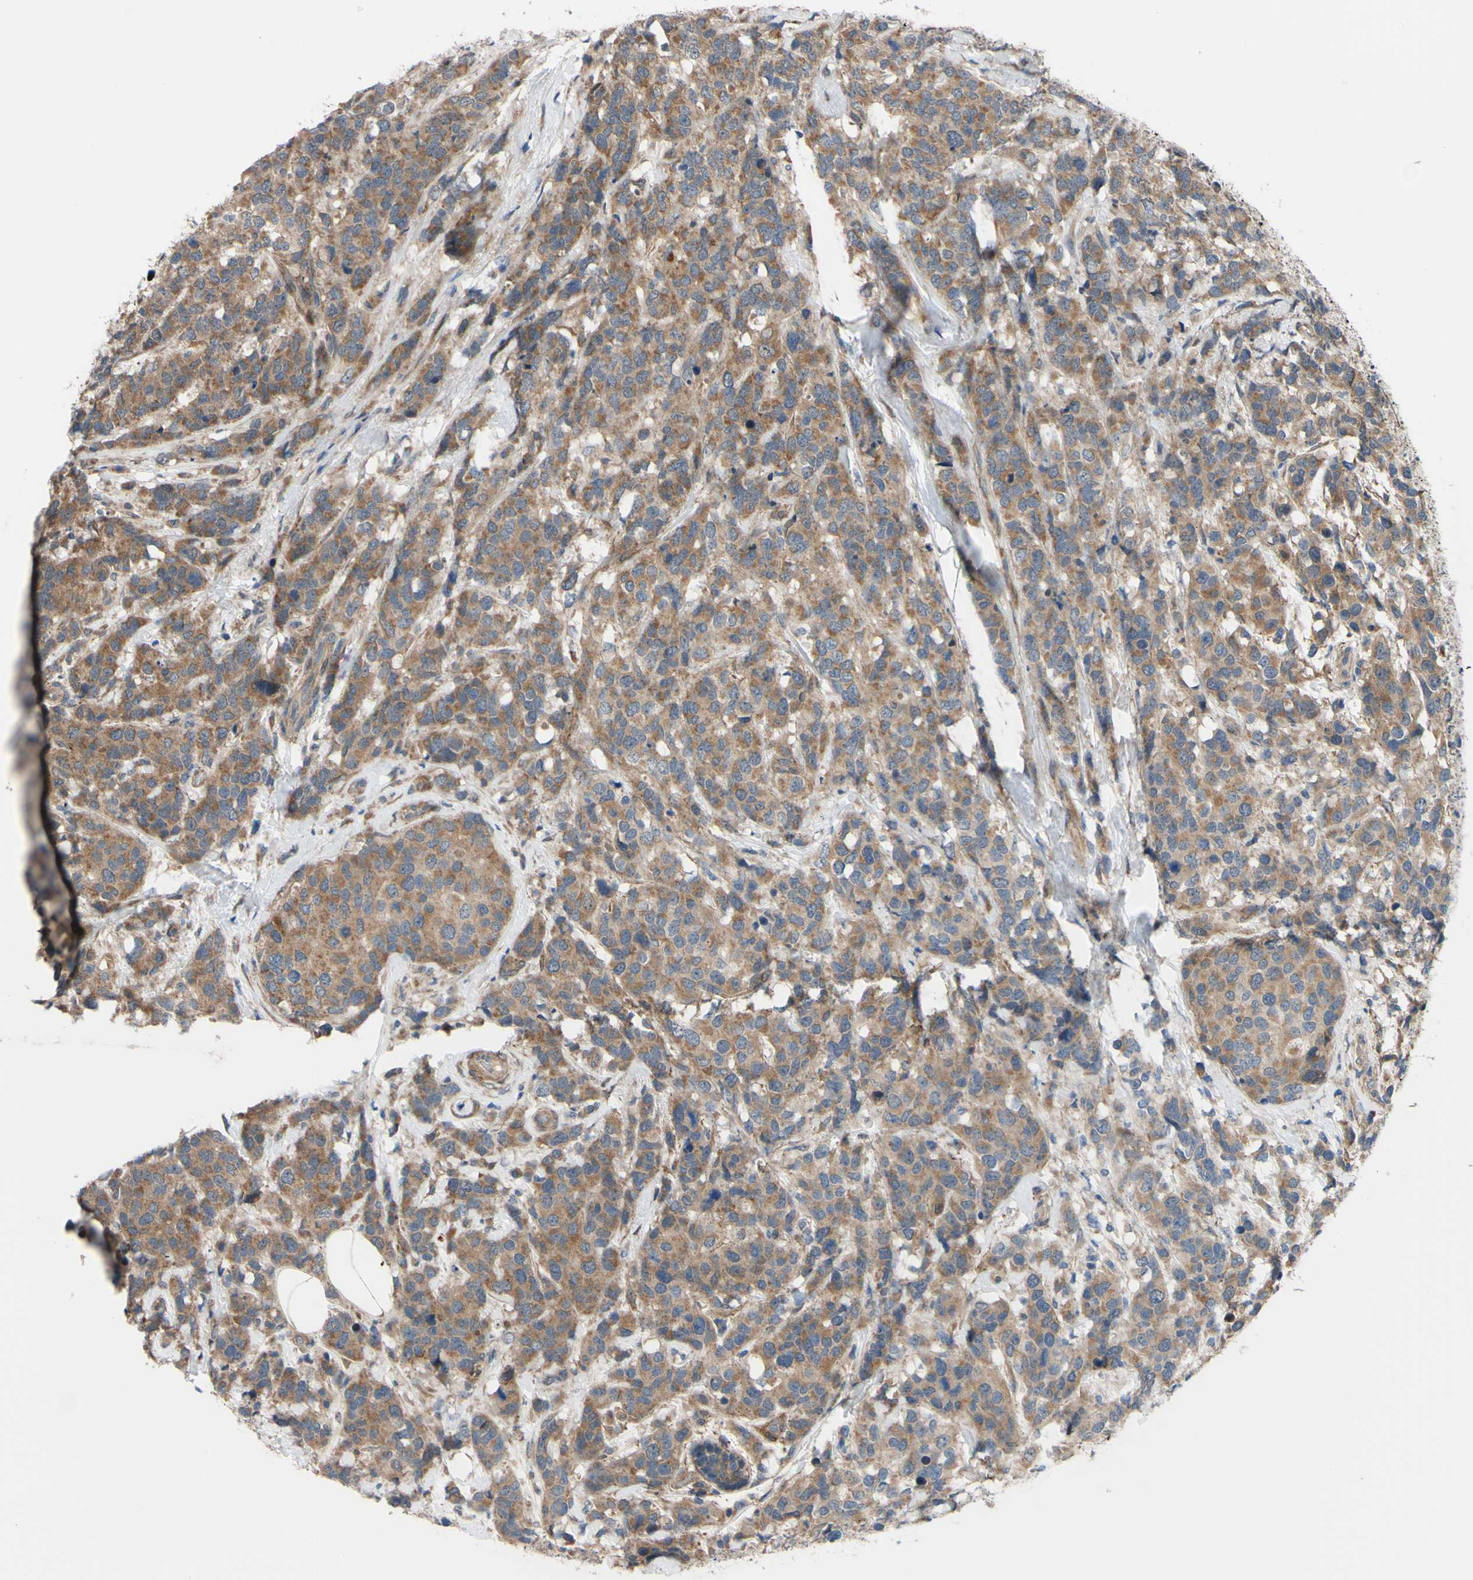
{"staining": {"intensity": "moderate", "quantity": ">75%", "location": "cytoplasmic/membranous"}, "tissue": "breast cancer", "cell_type": "Tumor cells", "image_type": "cancer", "snomed": [{"axis": "morphology", "description": "Lobular carcinoma"}, {"axis": "topography", "description": "Breast"}], "caption": "Immunohistochemistry (IHC) micrograph of human breast cancer stained for a protein (brown), which demonstrates medium levels of moderate cytoplasmic/membranous positivity in approximately >75% of tumor cells.", "gene": "SVIL", "patient": {"sex": "female", "age": 59}}